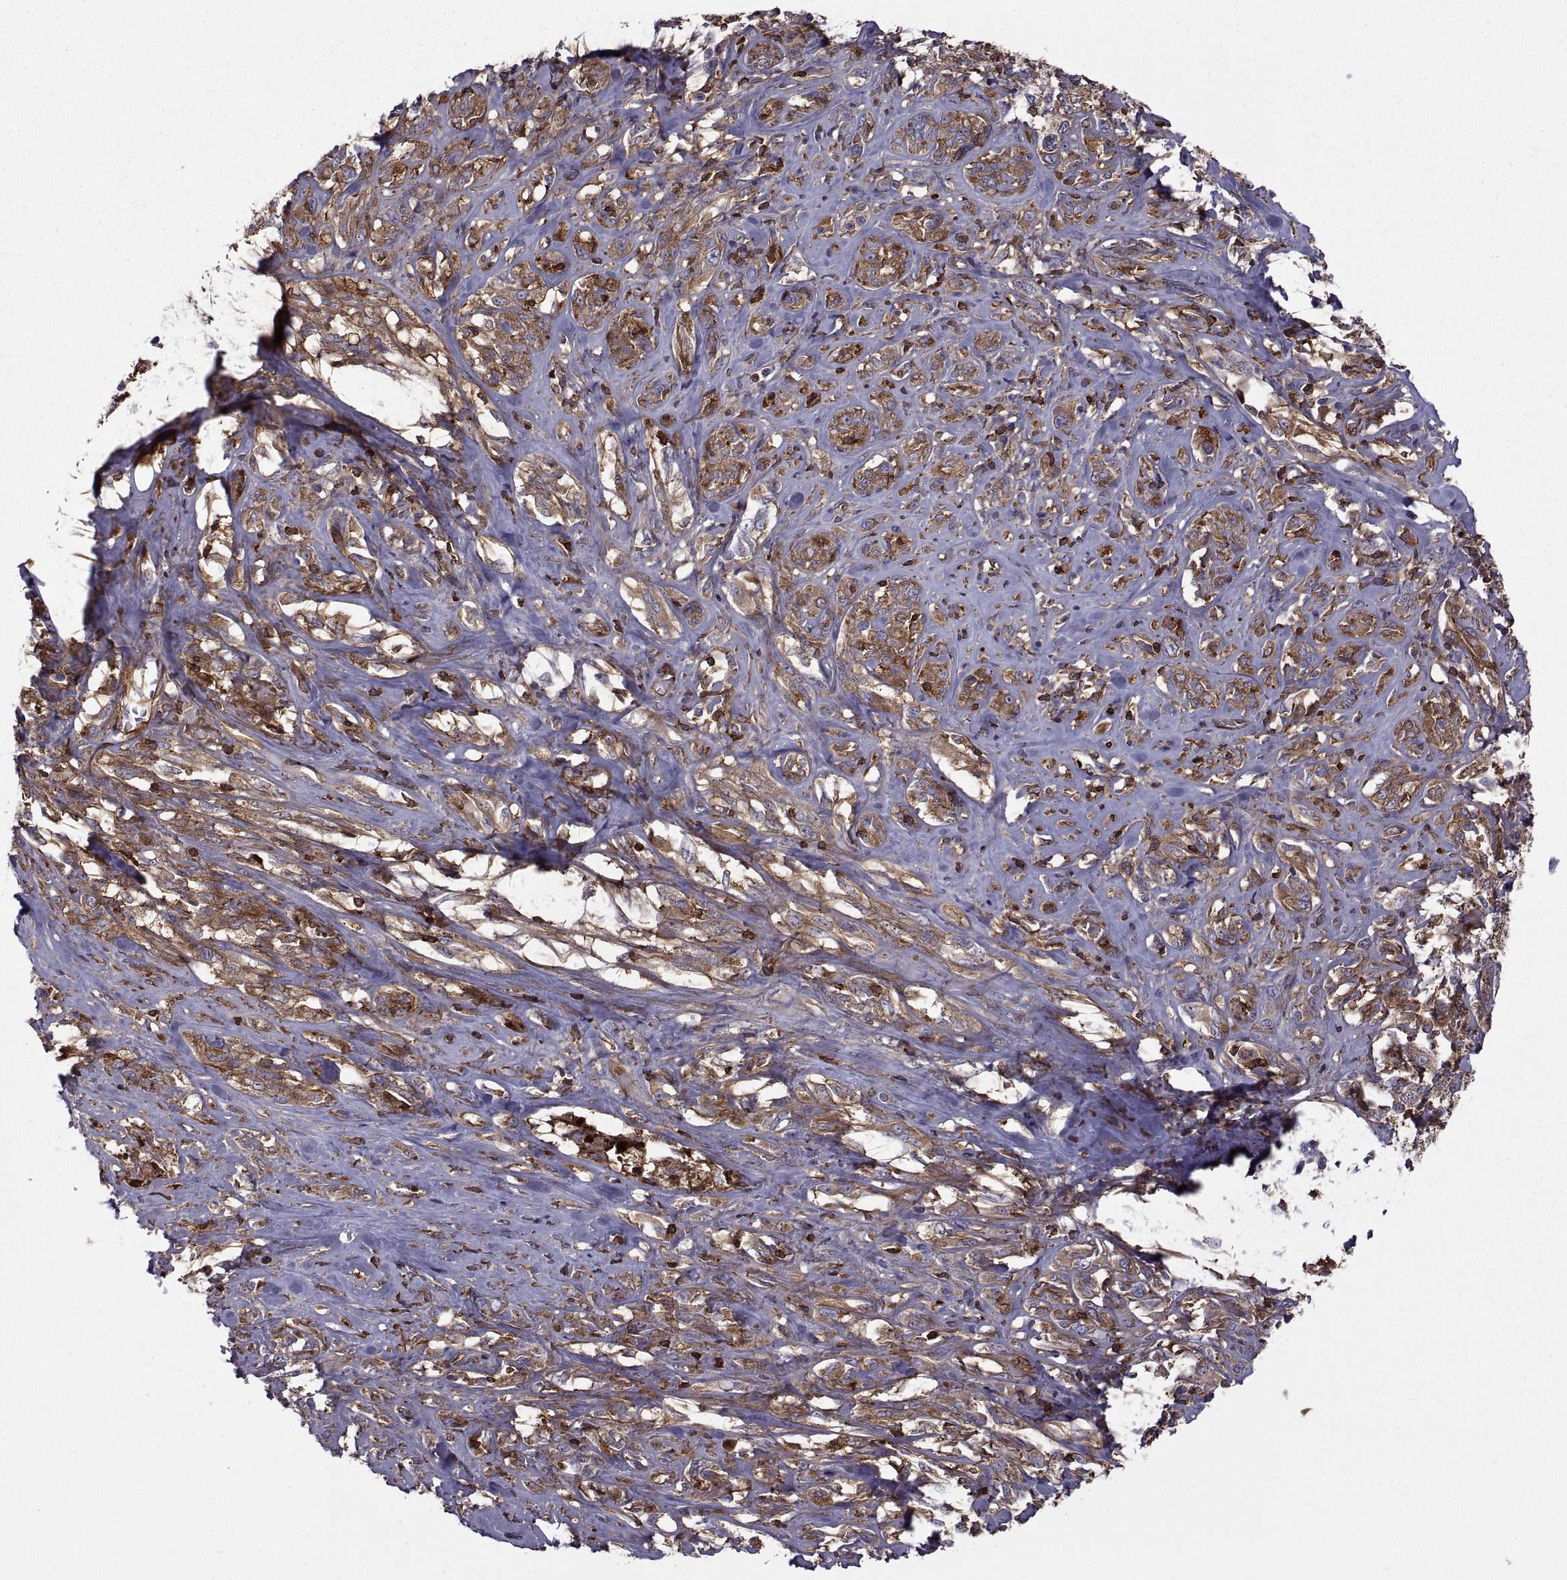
{"staining": {"intensity": "strong", "quantity": ">75%", "location": "cytoplasmic/membranous"}, "tissue": "melanoma", "cell_type": "Tumor cells", "image_type": "cancer", "snomed": [{"axis": "morphology", "description": "Malignant melanoma, NOS"}, {"axis": "topography", "description": "Skin"}], "caption": "Malignant melanoma was stained to show a protein in brown. There is high levels of strong cytoplasmic/membranous positivity in about >75% of tumor cells.", "gene": "MYH9", "patient": {"sex": "female", "age": 91}}